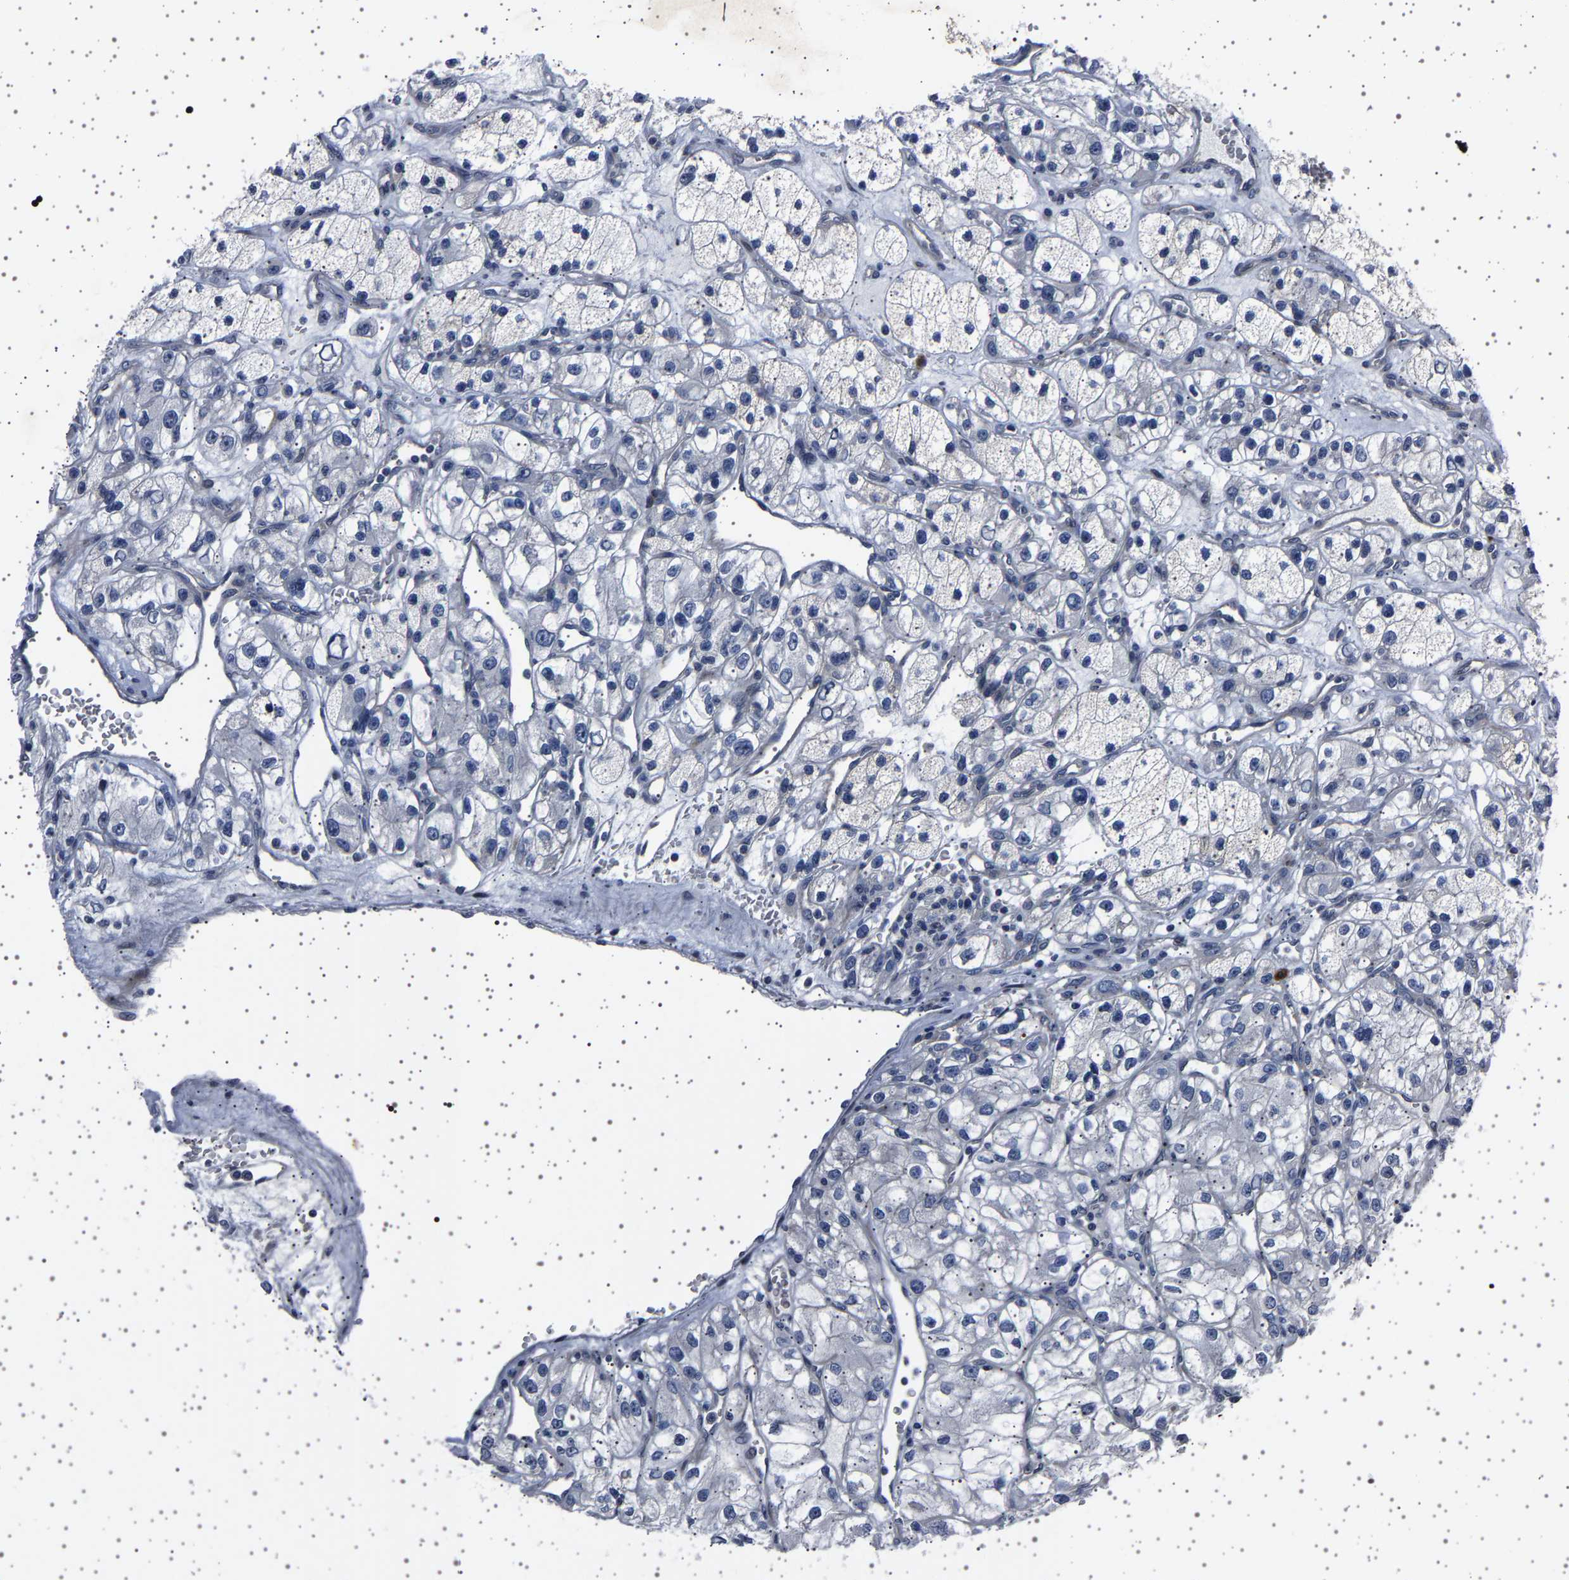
{"staining": {"intensity": "negative", "quantity": "none", "location": "none"}, "tissue": "renal cancer", "cell_type": "Tumor cells", "image_type": "cancer", "snomed": [{"axis": "morphology", "description": "Adenocarcinoma, NOS"}, {"axis": "topography", "description": "Kidney"}], "caption": "Immunohistochemistry histopathology image of human renal adenocarcinoma stained for a protein (brown), which displays no expression in tumor cells.", "gene": "PAK5", "patient": {"sex": "female", "age": 57}}